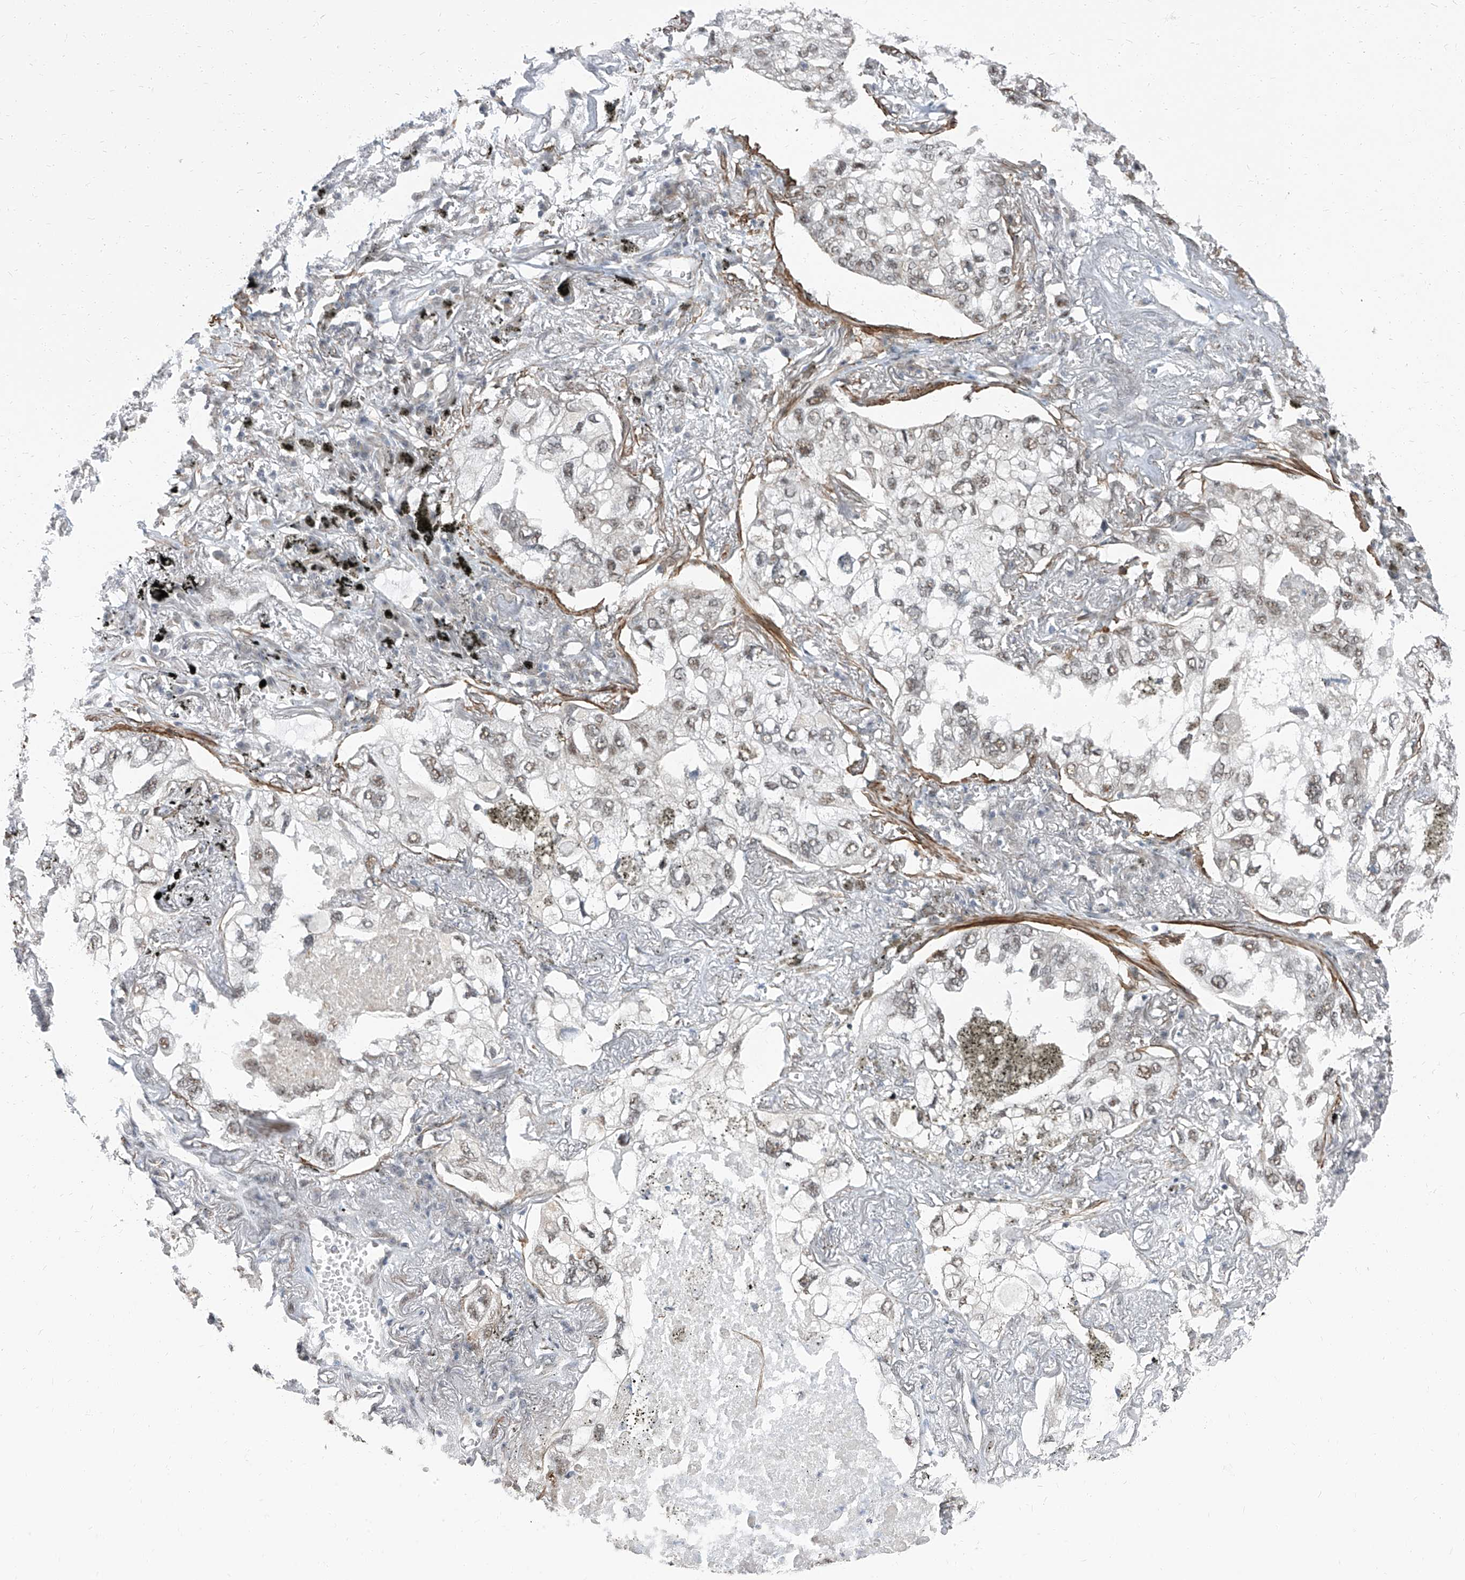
{"staining": {"intensity": "weak", "quantity": "<25%", "location": "nuclear"}, "tissue": "lung cancer", "cell_type": "Tumor cells", "image_type": "cancer", "snomed": [{"axis": "morphology", "description": "Adenocarcinoma, NOS"}, {"axis": "topography", "description": "Lung"}], "caption": "DAB immunohistochemical staining of human lung cancer (adenocarcinoma) demonstrates no significant staining in tumor cells.", "gene": "TXLNB", "patient": {"sex": "male", "age": 65}}